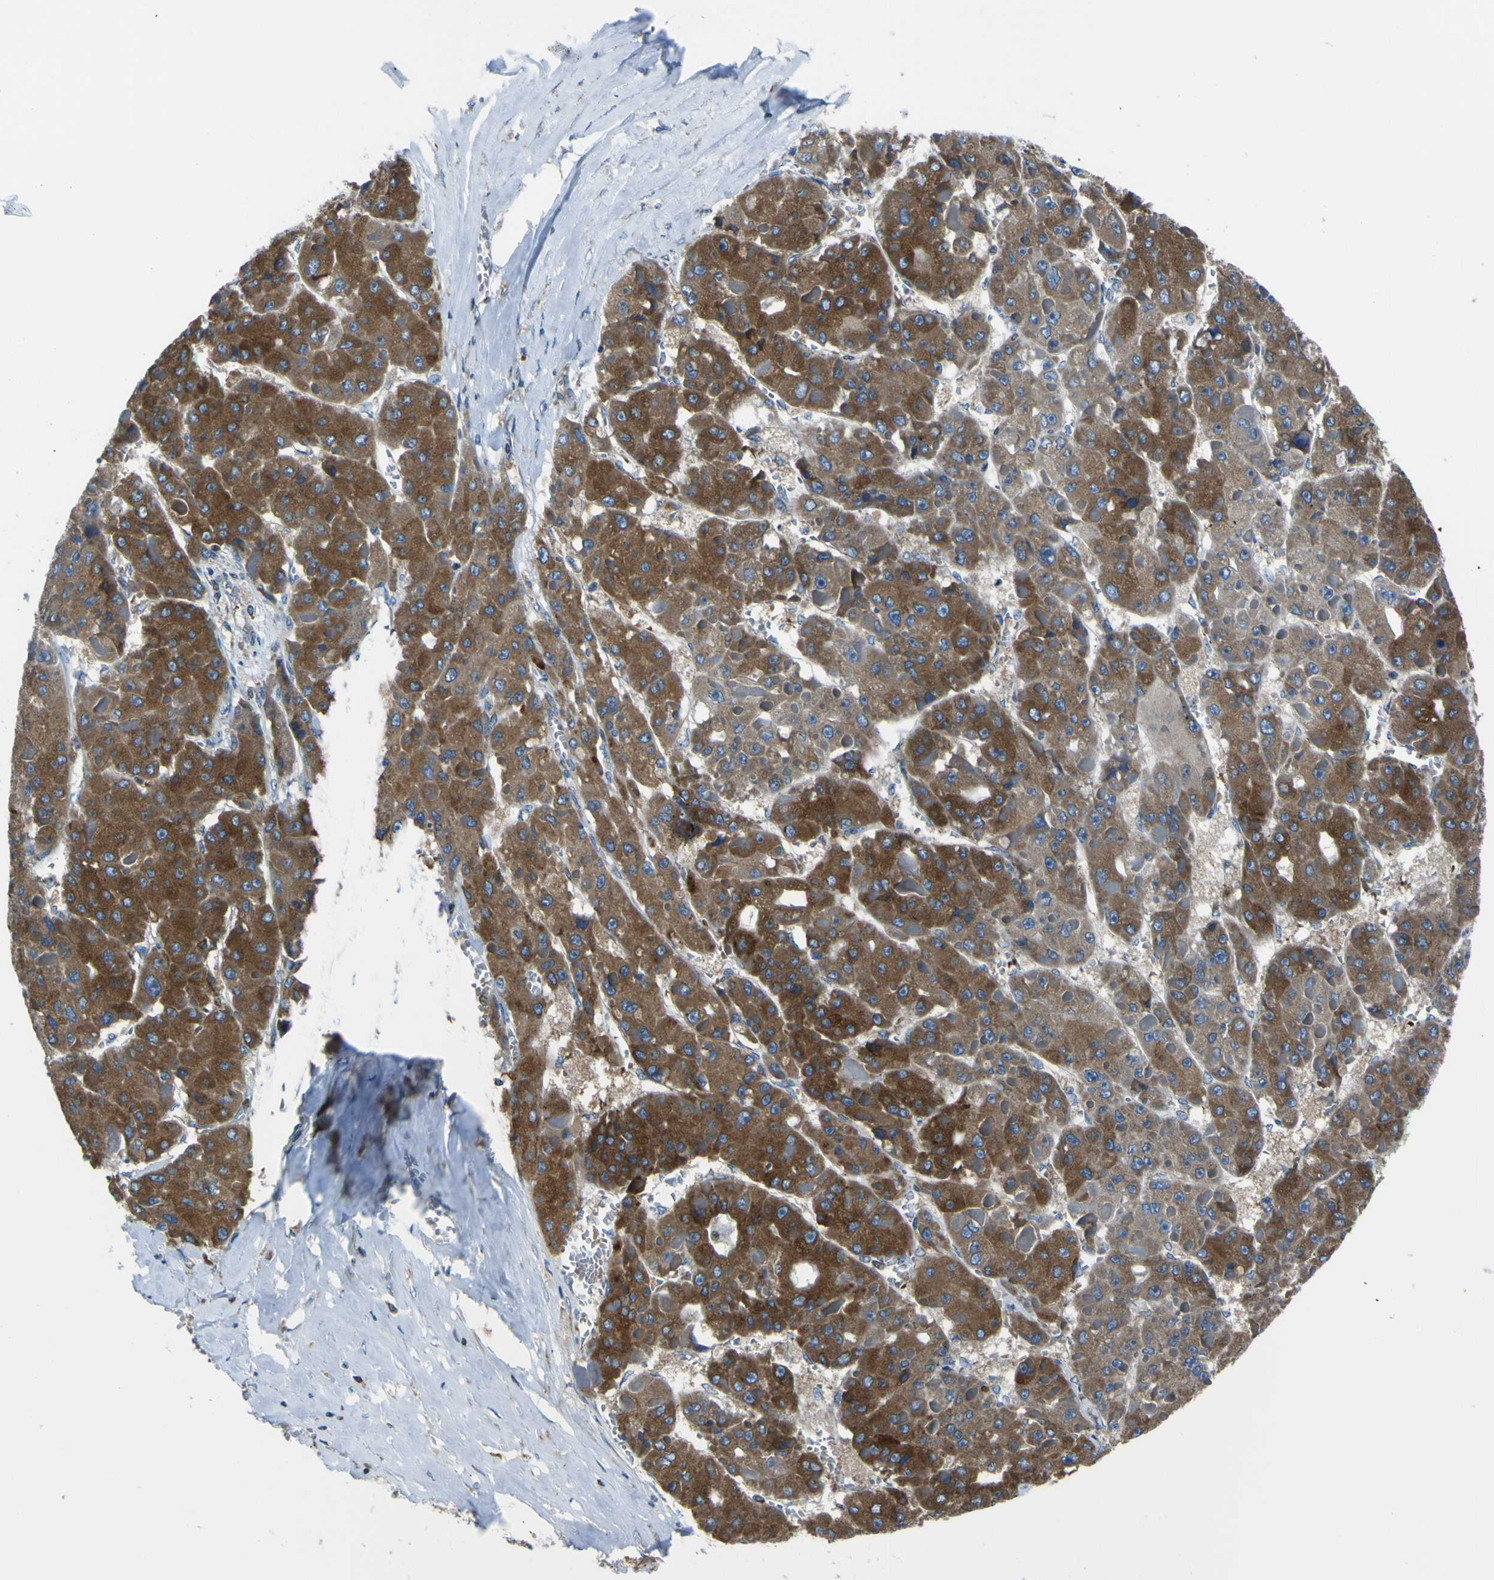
{"staining": {"intensity": "strong", "quantity": ">75%", "location": "cytoplasmic/membranous"}, "tissue": "liver cancer", "cell_type": "Tumor cells", "image_type": "cancer", "snomed": [{"axis": "morphology", "description": "Carcinoma, Hepatocellular, NOS"}, {"axis": "topography", "description": "Liver"}], "caption": "Strong cytoplasmic/membranous positivity for a protein is appreciated in approximately >75% of tumor cells of hepatocellular carcinoma (liver) using IHC.", "gene": "STIM1", "patient": {"sex": "female", "age": 73}}